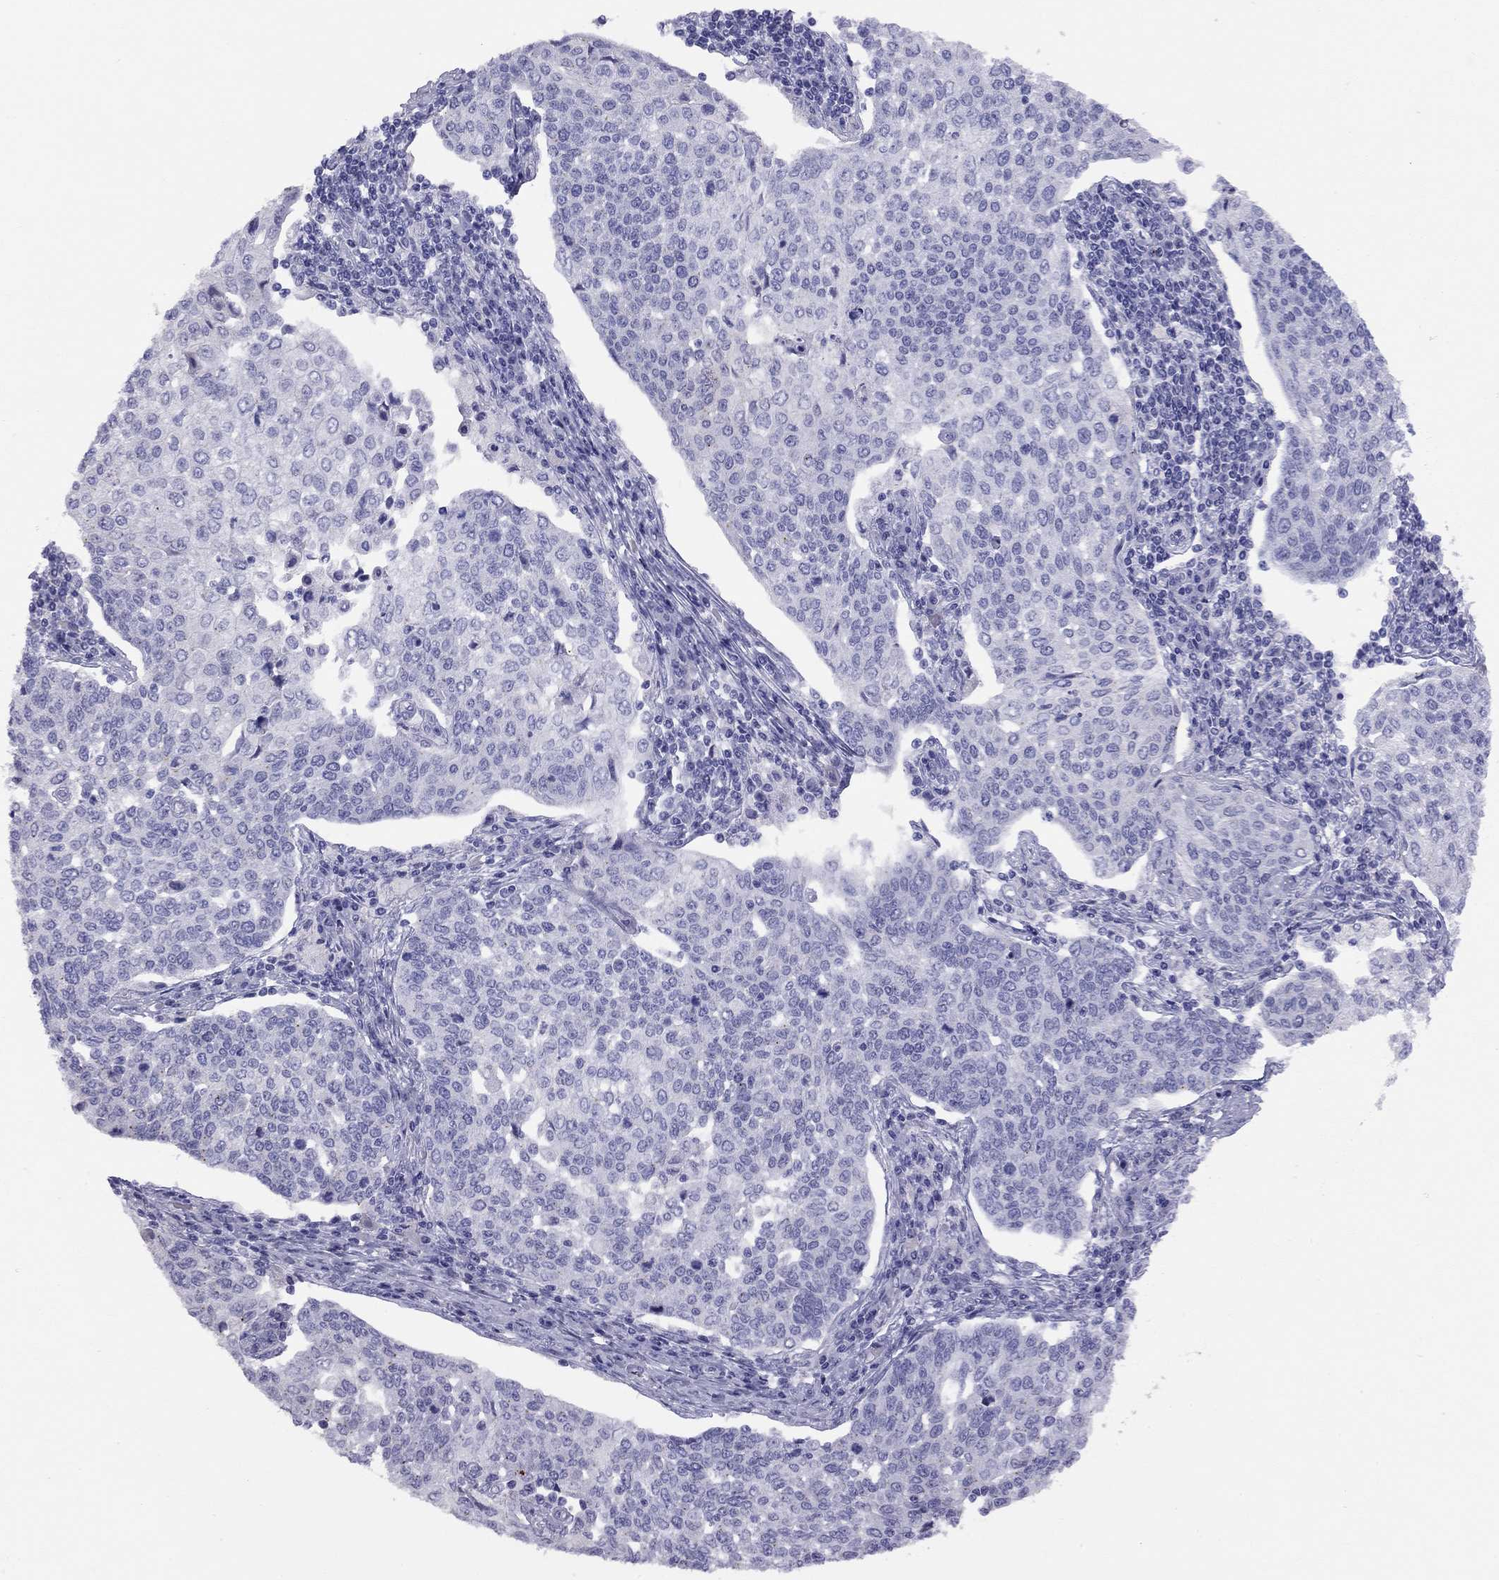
{"staining": {"intensity": "negative", "quantity": "none", "location": "none"}, "tissue": "cervical cancer", "cell_type": "Tumor cells", "image_type": "cancer", "snomed": [{"axis": "morphology", "description": "Squamous cell carcinoma, NOS"}, {"axis": "topography", "description": "Cervix"}], "caption": "Tumor cells are negative for protein expression in human squamous cell carcinoma (cervical).", "gene": "LYAR", "patient": {"sex": "female", "age": 34}}